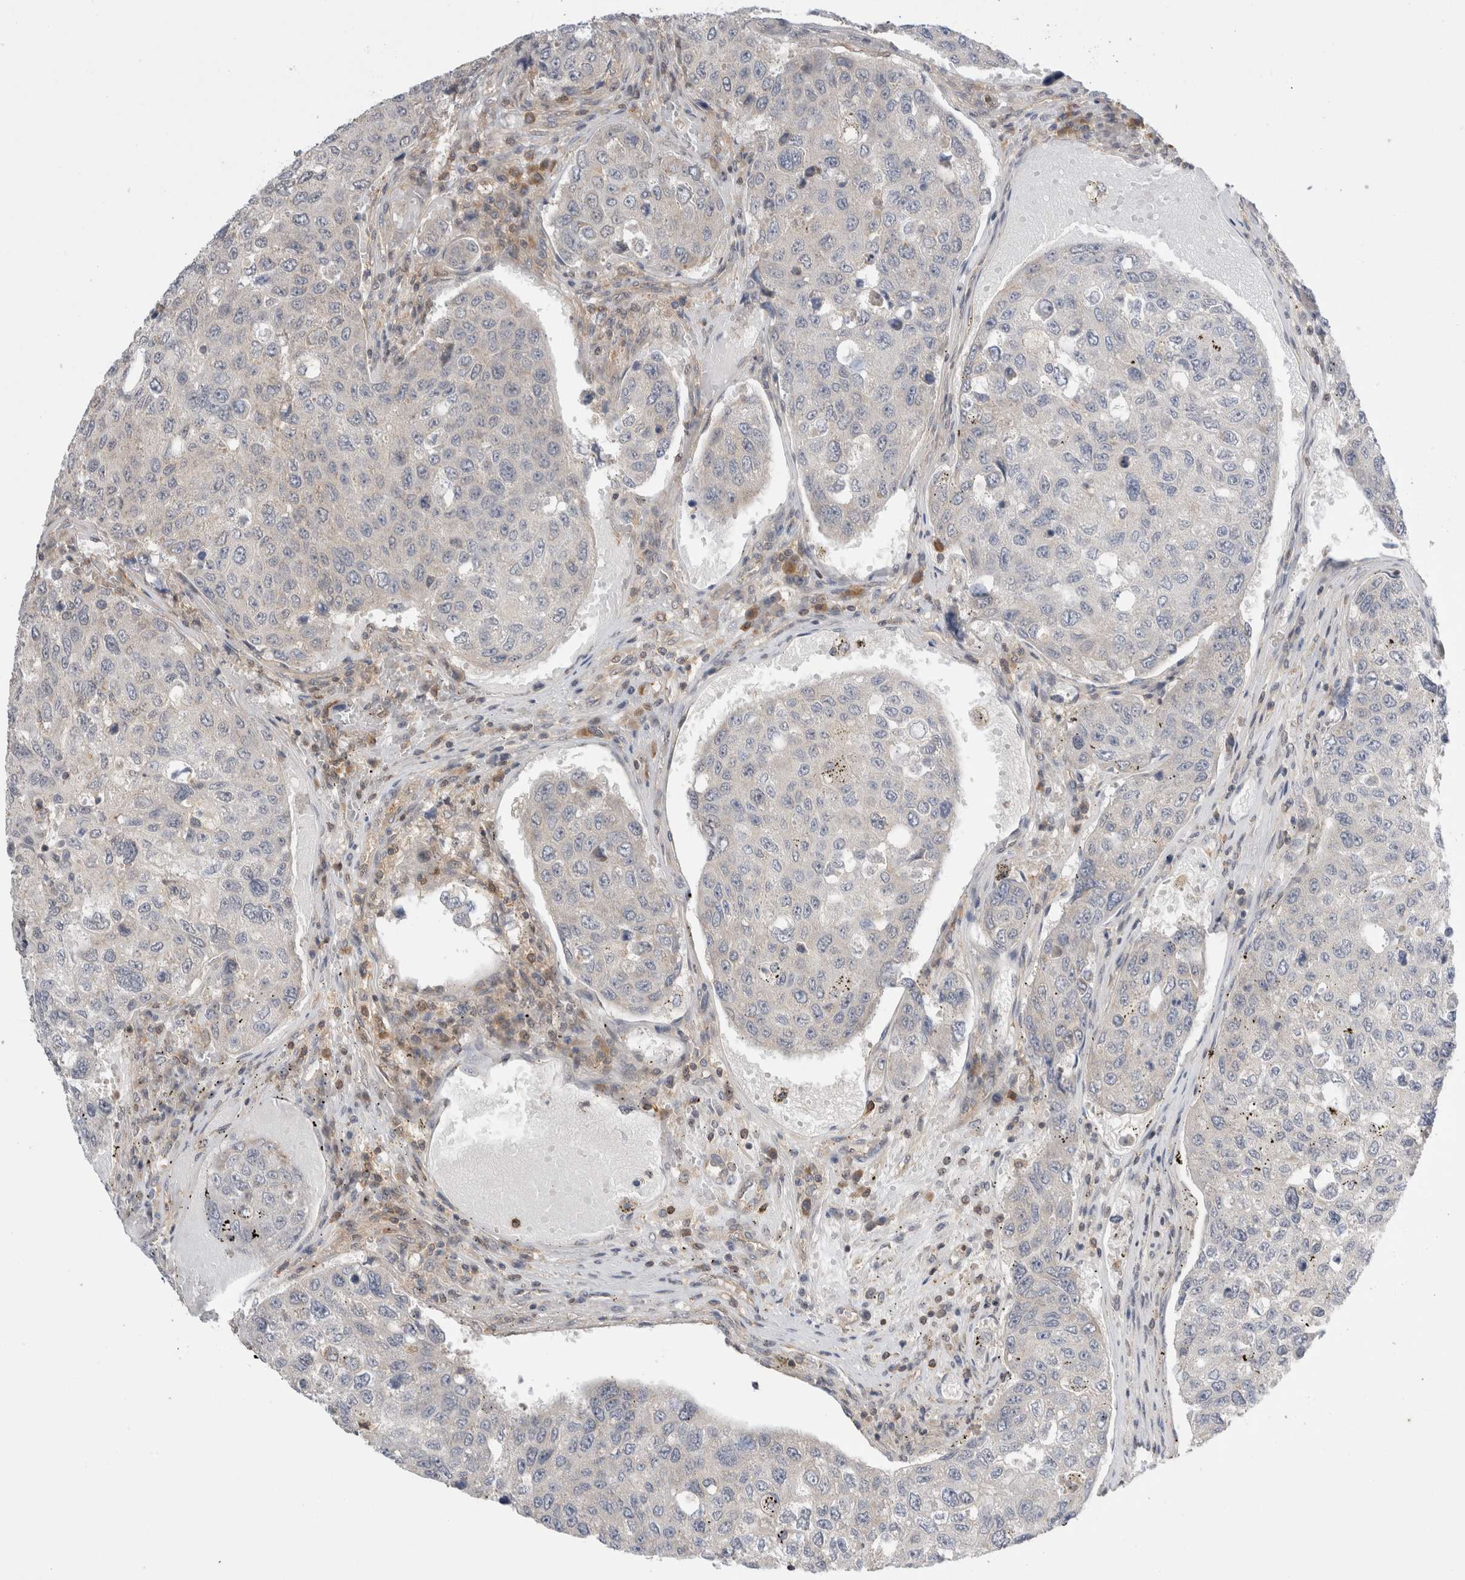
{"staining": {"intensity": "negative", "quantity": "none", "location": "none"}, "tissue": "urothelial cancer", "cell_type": "Tumor cells", "image_type": "cancer", "snomed": [{"axis": "morphology", "description": "Urothelial carcinoma, High grade"}, {"axis": "topography", "description": "Lymph node"}, {"axis": "topography", "description": "Urinary bladder"}], "caption": "Tumor cells show no significant protein positivity in urothelial cancer.", "gene": "NFKB1", "patient": {"sex": "male", "age": 51}}